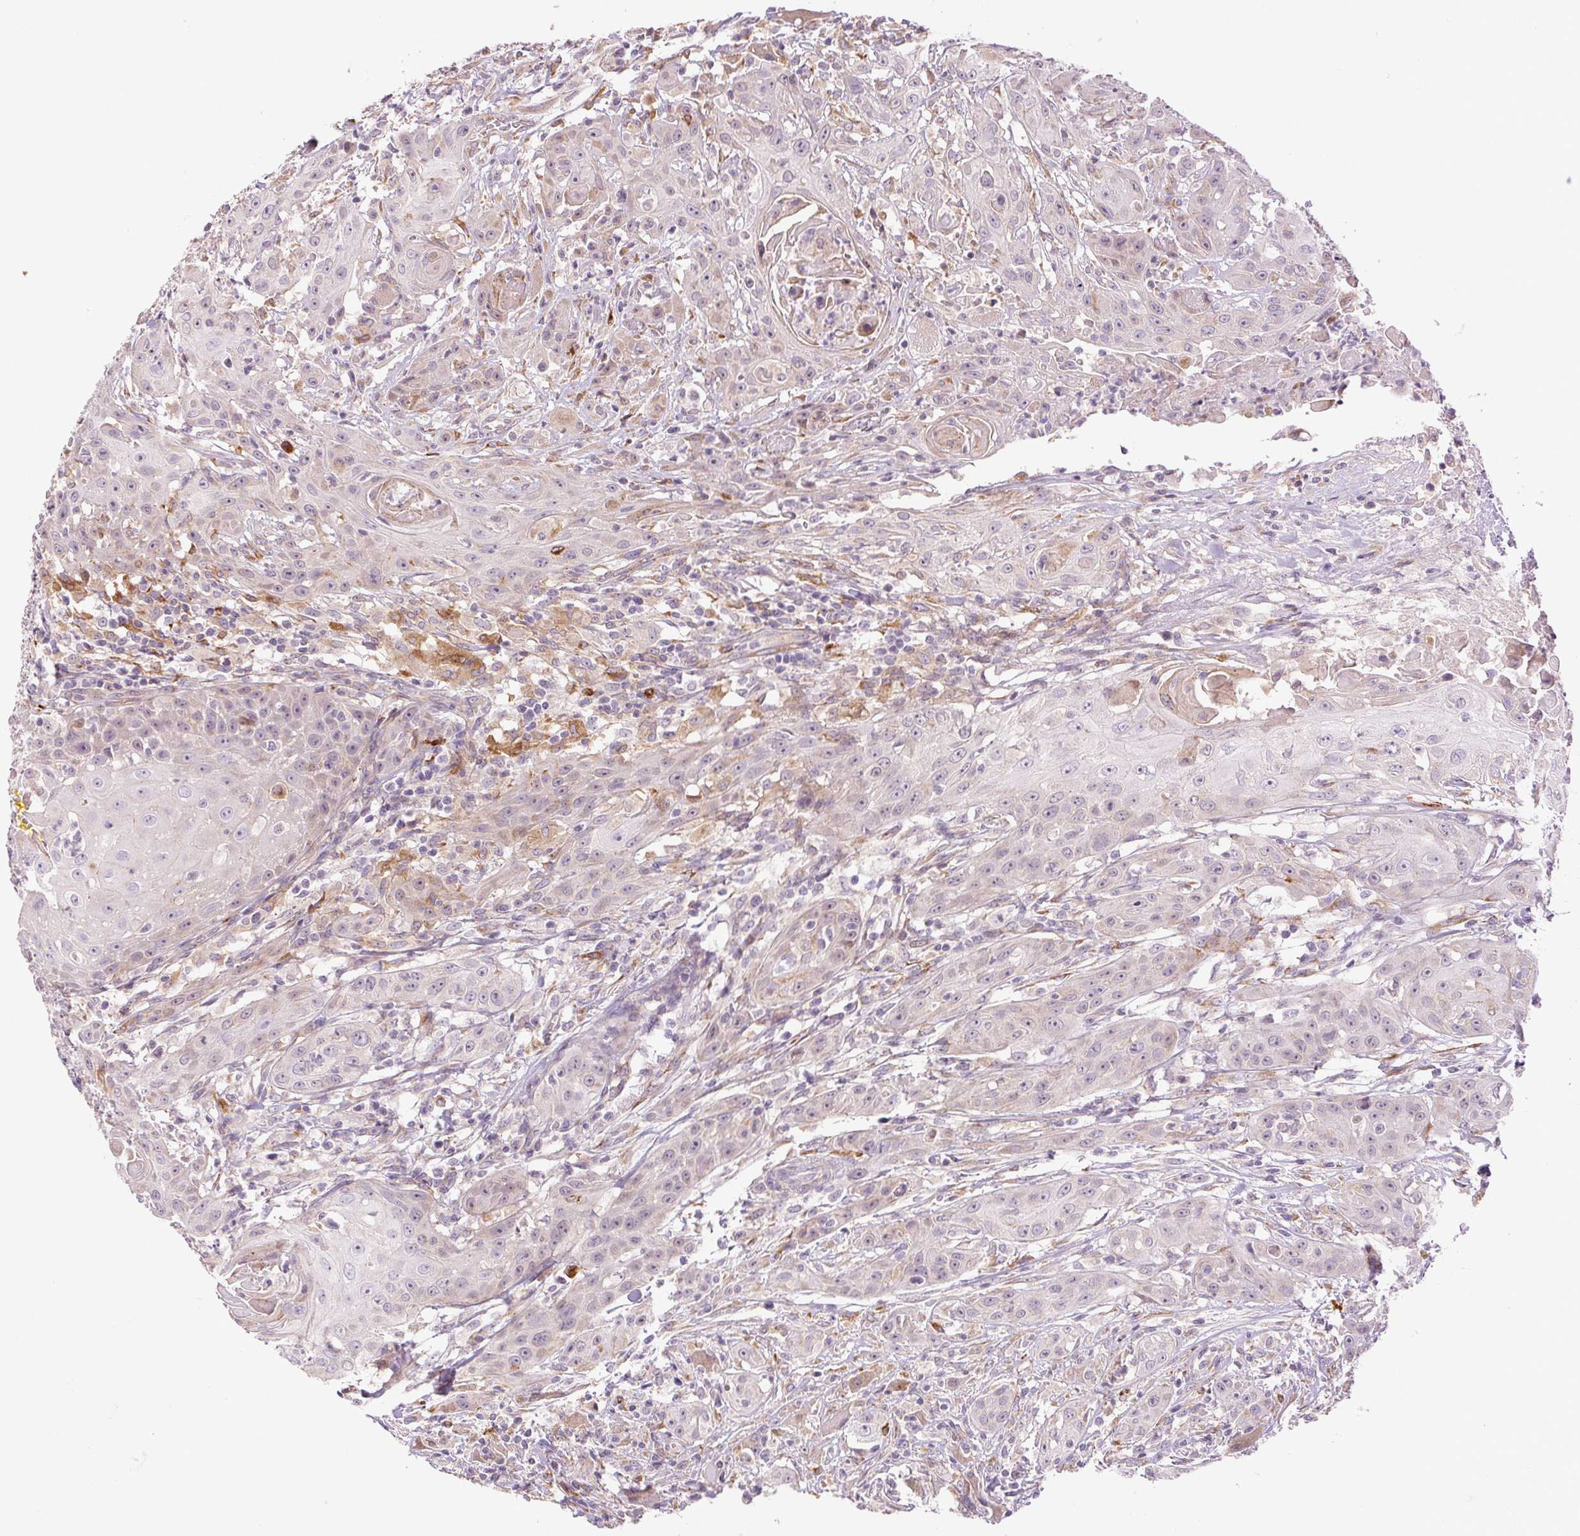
{"staining": {"intensity": "negative", "quantity": "none", "location": "none"}, "tissue": "head and neck cancer", "cell_type": "Tumor cells", "image_type": "cancer", "snomed": [{"axis": "morphology", "description": "Squamous cell carcinoma, NOS"}, {"axis": "topography", "description": "Oral tissue"}, {"axis": "topography", "description": "Head-Neck"}, {"axis": "topography", "description": "Neck, NOS"}], "caption": "Squamous cell carcinoma (head and neck) was stained to show a protein in brown. There is no significant expression in tumor cells. (IHC, brightfield microscopy, high magnification).", "gene": "METTL17", "patient": {"sex": "female", "age": 55}}